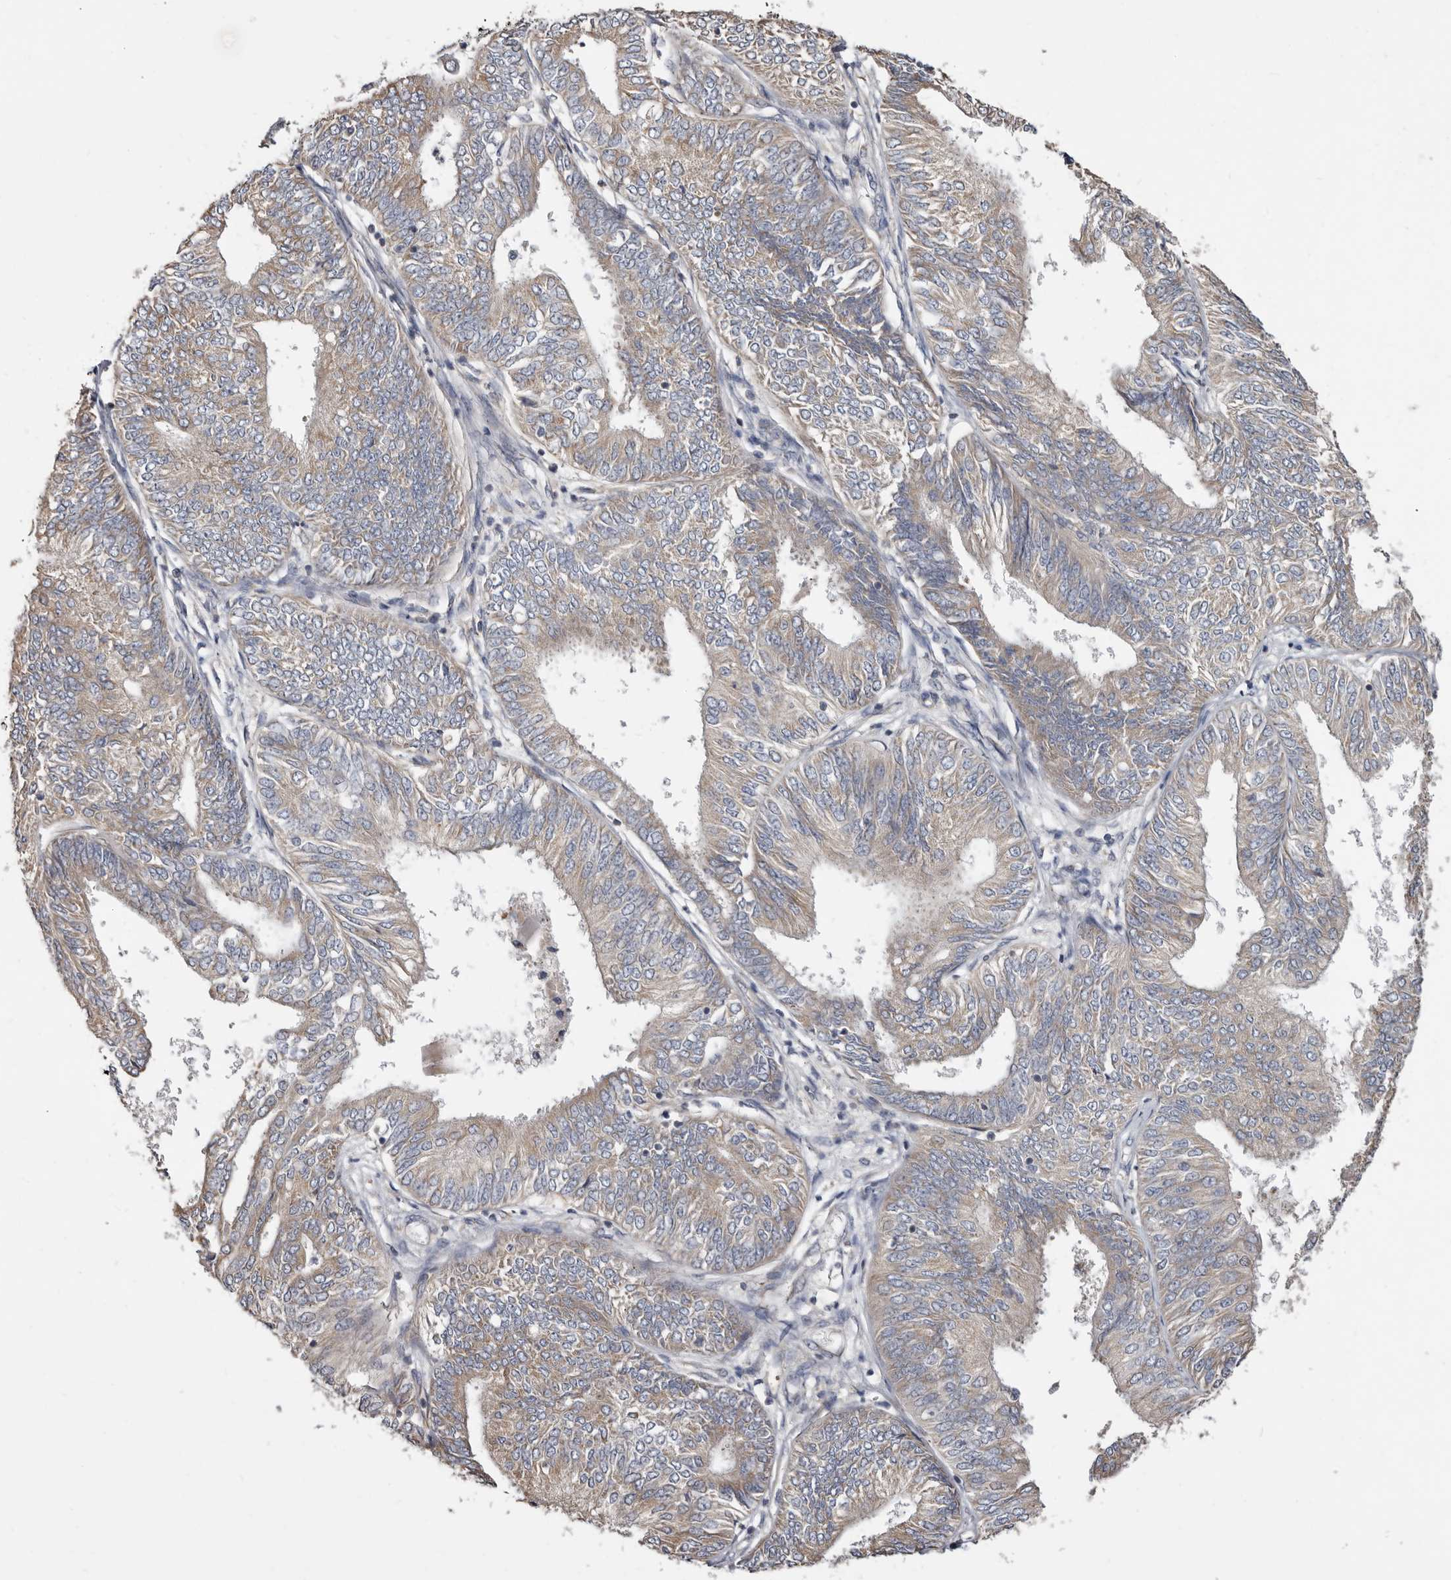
{"staining": {"intensity": "weak", "quantity": "25%-75%", "location": "cytoplasmic/membranous"}, "tissue": "endometrial cancer", "cell_type": "Tumor cells", "image_type": "cancer", "snomed": [{"axis": "morphology", "description": "Adenocarcinoma, NOS"}, {"axis": "topography", "description": "Endometrium"}], "caption": "An immunohistochemistry (IHC) image of neoplastic tissue is shown. Protein staining in brown shows weak cytoplasmic/membranous positivity in endometrial adenocarcinoma within tumor cells.", "gene": "ASIC5", "patient": {"sex": "female", "age": 58}}